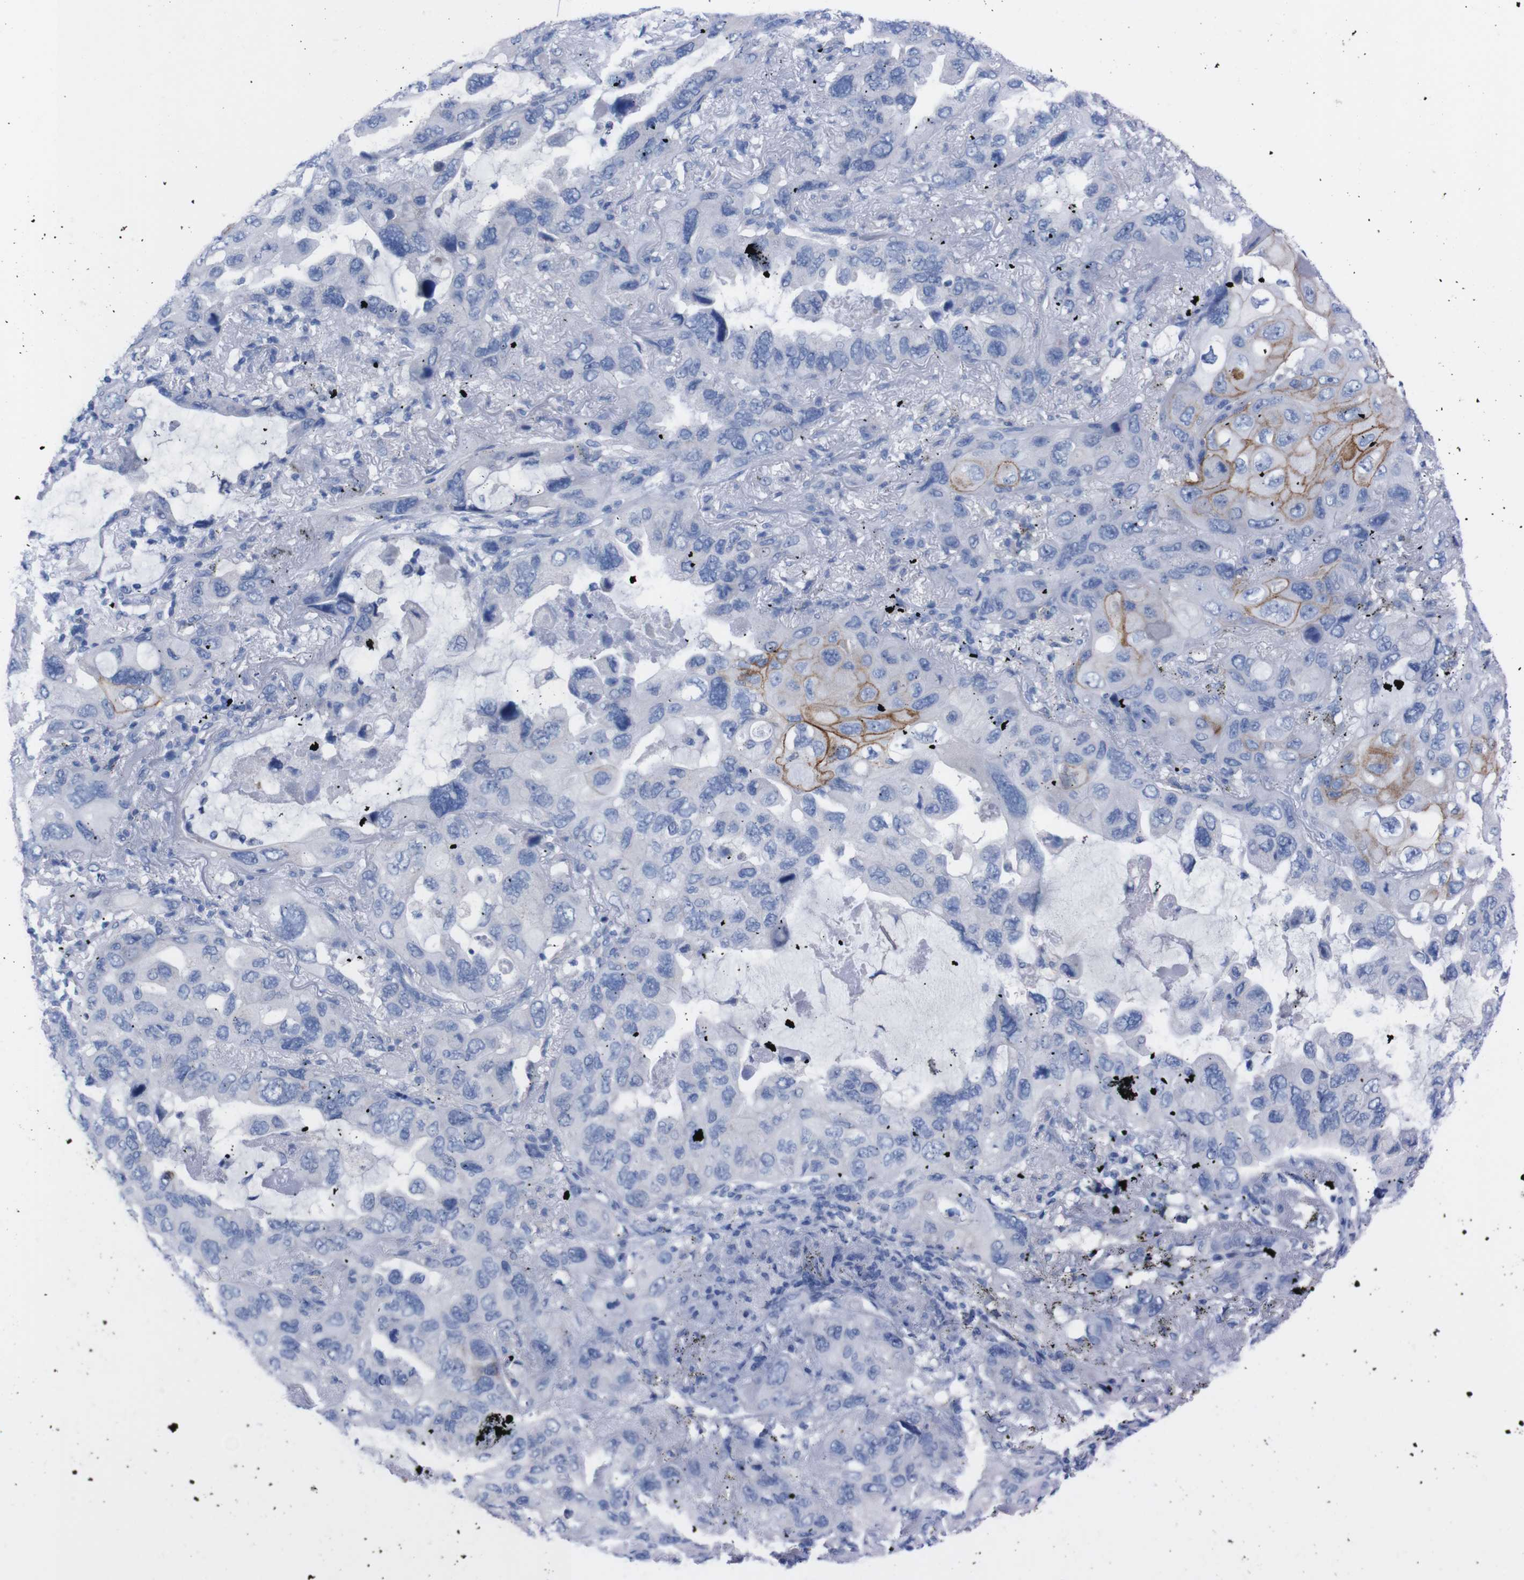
{"staining": {"intensity": "moderate", "quantity": "<25%", "location": "cytoplasmic/membranous"}, "tissue": "lung cancer", "cell_type": "Tumor cells", "image_type": "cancer", "snomed": [{"axis": "morphology", "description": "Squamous cell carcinoma, NOS"}, {"axis": "topography", "description": "Lung"}], "caption": "Immunohistochemical staining of squamous cell carcinoma (lung) reveals moderate cytoplasmic/membranous protein expression in approximately <25% of tumor cells. The protein is stained brown, and the nuclei are stained in blue (DAB IHC with brightfield microscopy, high magnification).", "gene": "TMEM243", "patient": {"sex": "female", "age": 73}}